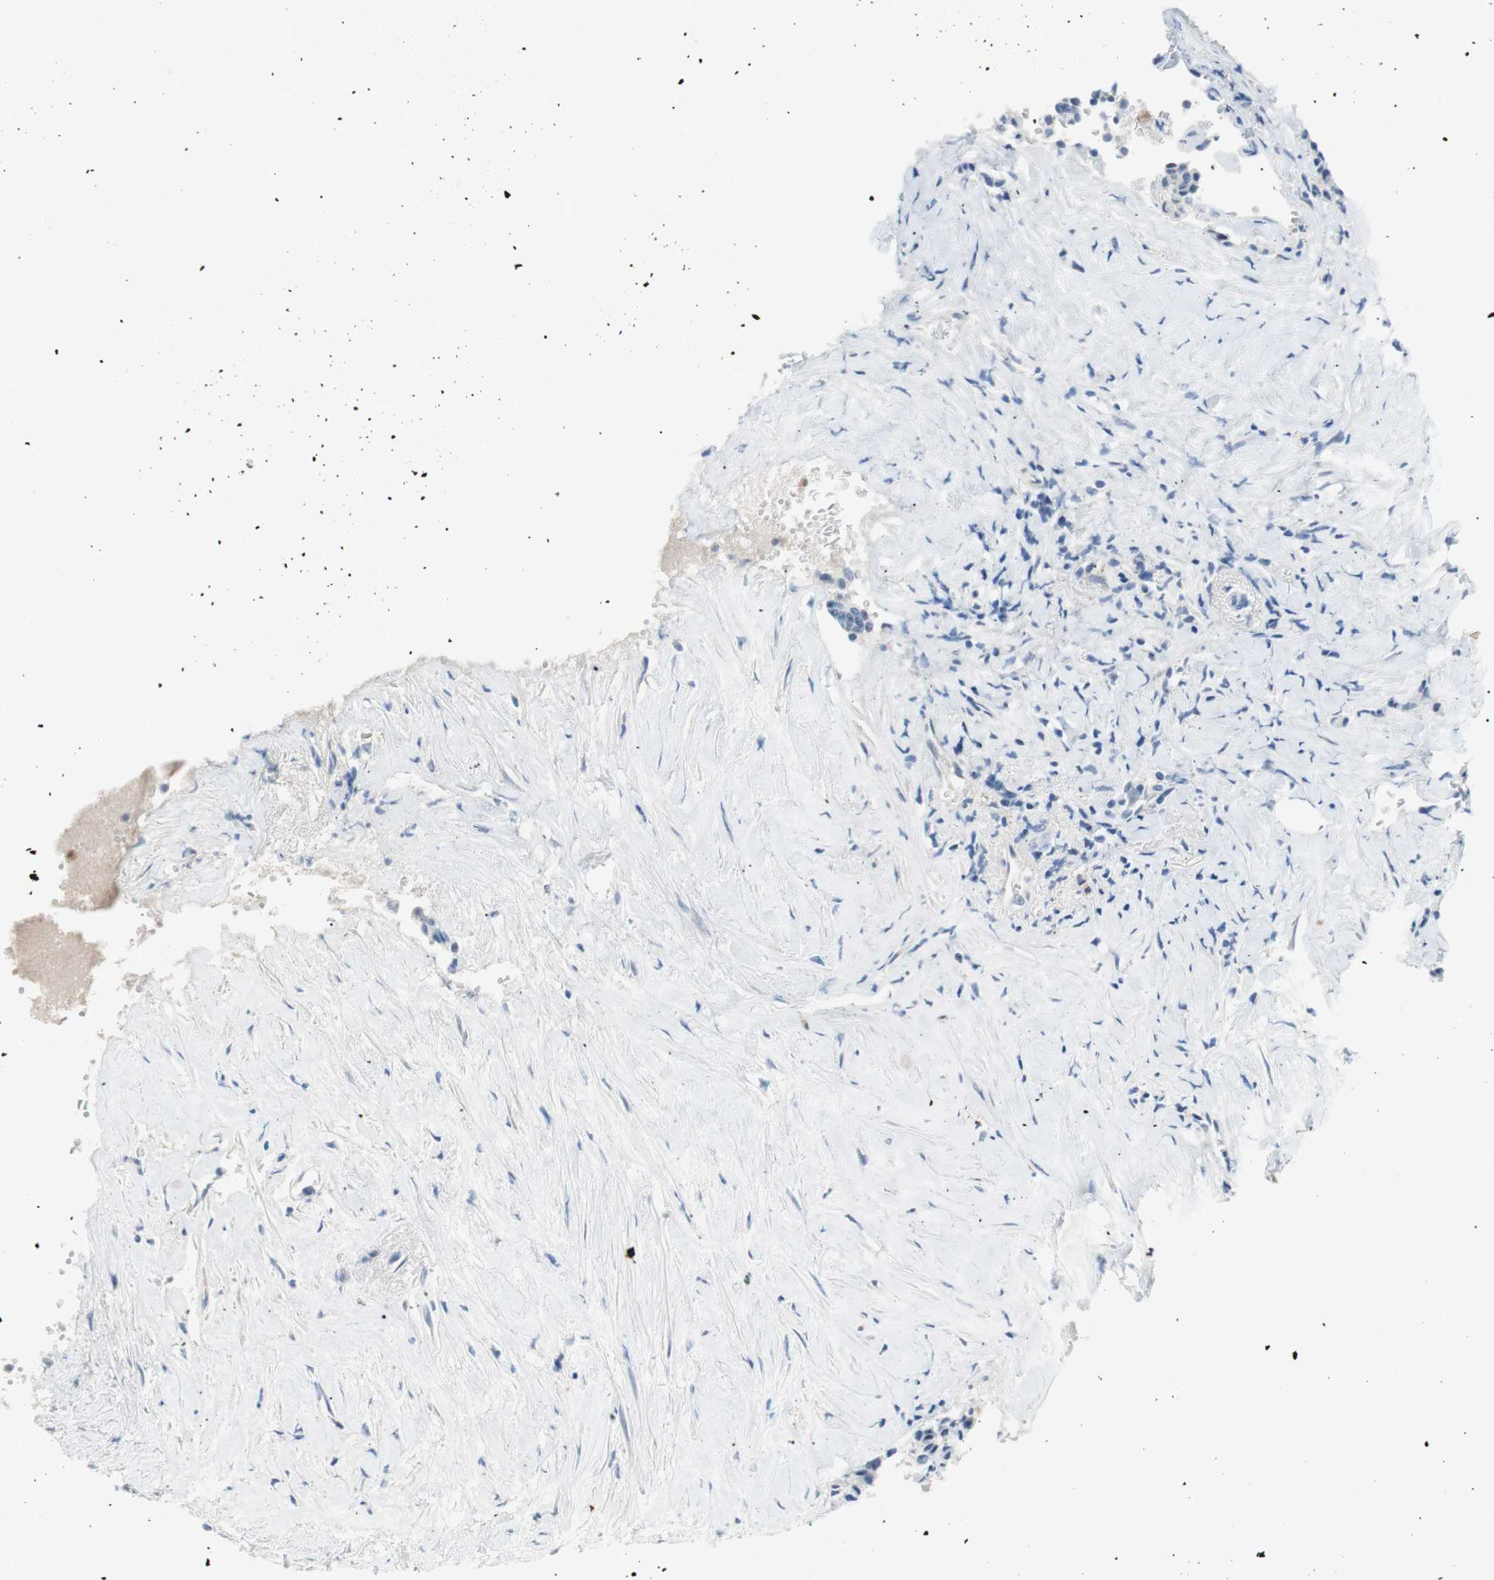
{"staining": {"intensity": "negative", "quantity": "none", "location": "none"}, "tissue": "carcinoid", "cell_type": "Tumor cells", "image_type": "cancer", "snomed": [{"axis": "morphology", "description": "Carcinoid, malignant, NOS"}, {"axis": "topography", "description": "Colon"}], "caption": "An image of human carcinoid (malignant) is negative for staining in tumor cells.", "gene": "IL18", "patient": {"sex": "female", "age": 61}}